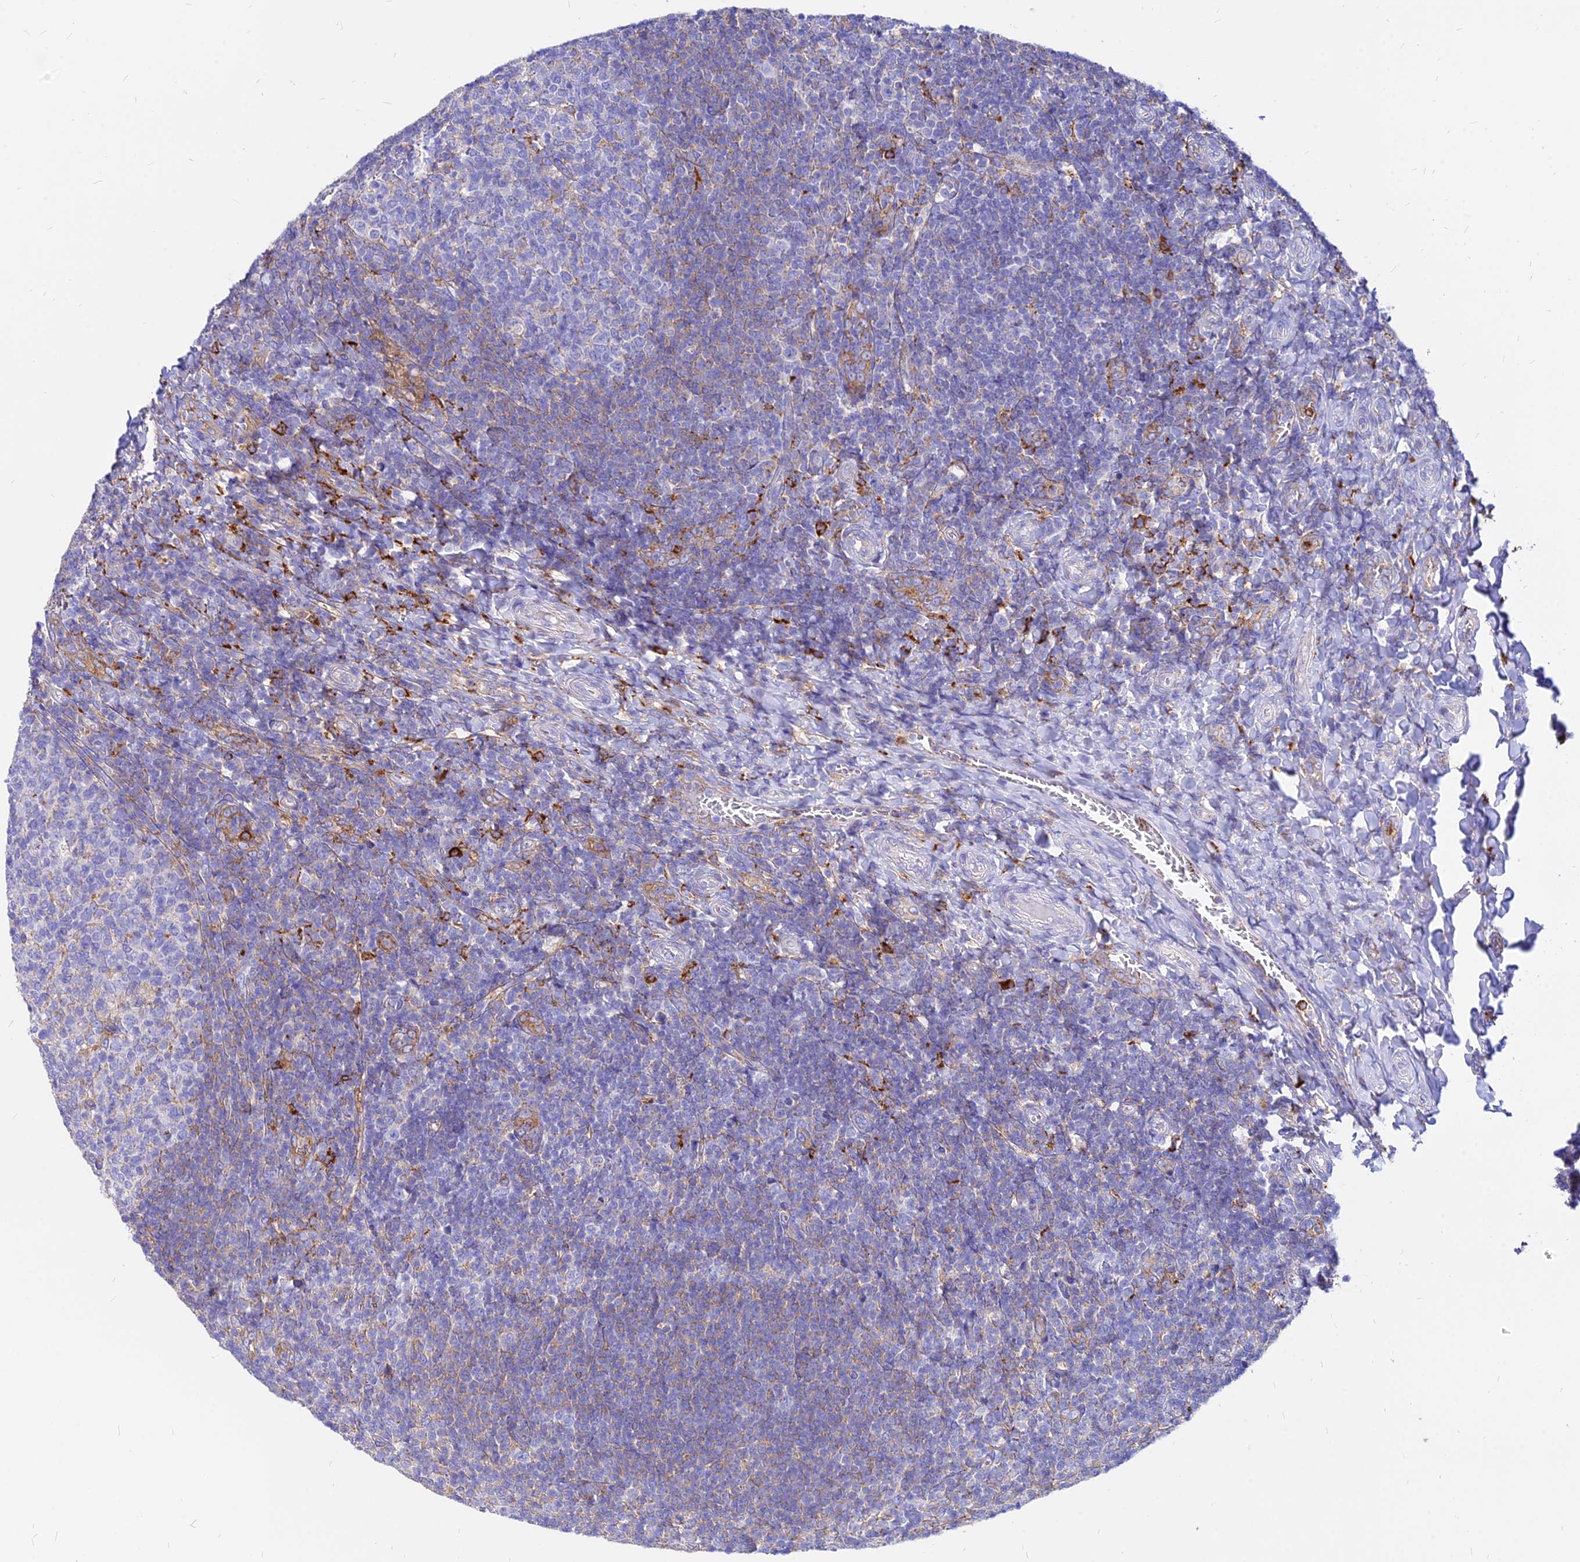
{"staining": {"intensity": "negative", "quantity": "none", "location": "none"}, "tissue": "tonsil", "cell_type": "Germinal center cells", "image_type": "normal", "snomed": [{"axis": "morphology", "description": "Normal tissue, NOS"}, {"axis": "topography", "description": "Tonsil"}], "caption": "Immunohistochemistry of benign human tonsil reveals no positivity in germinal center cells. (Stains: DAB IHC with hematoxylin counter stain, Microscopy: brightfield microscopy at high magnification).", "gene": "AGTRAP", "patient": {"sex": "female", "age": 10}}